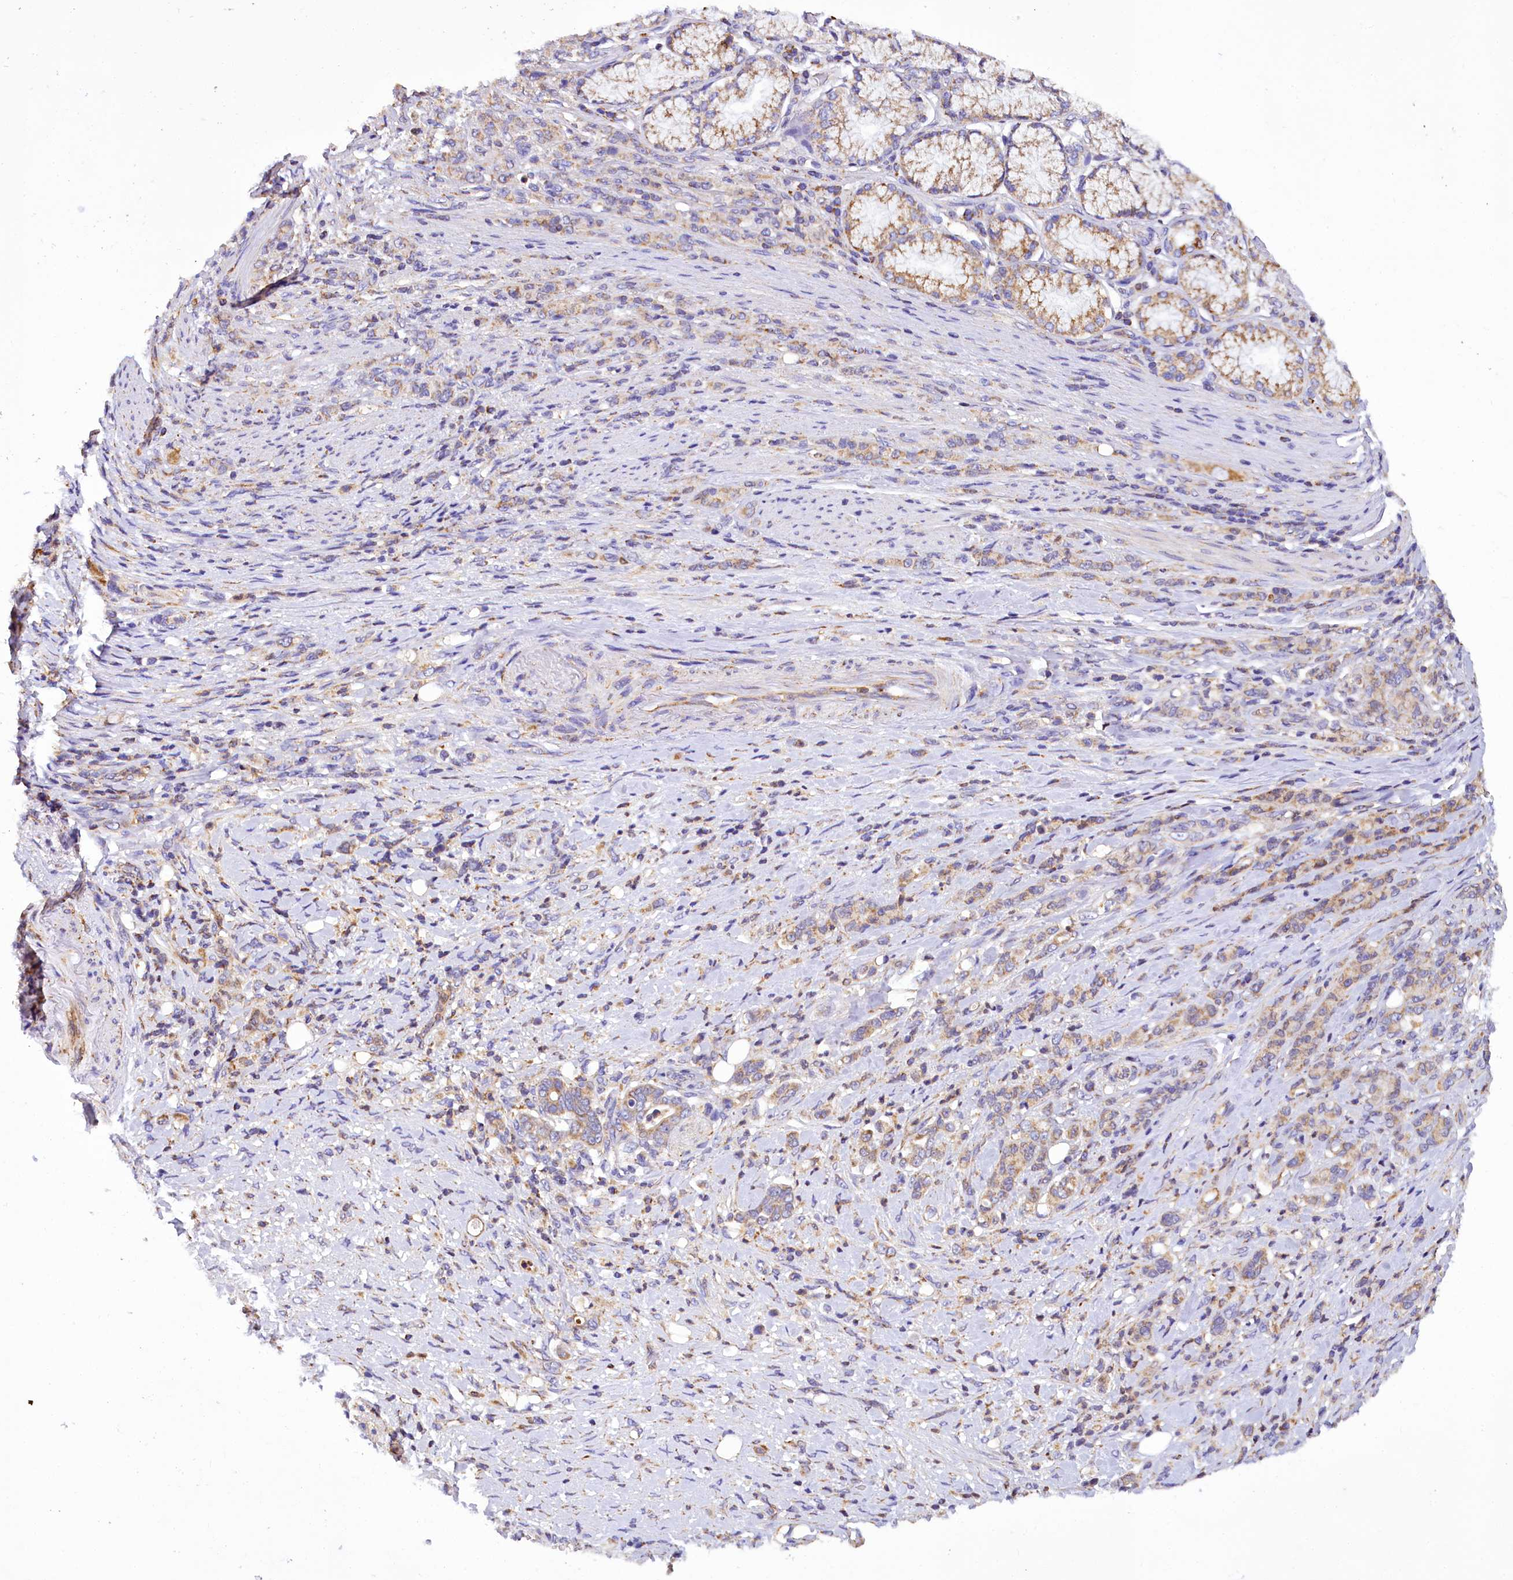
{"staining": {"intensity": "moderate", "quantity": ">75%", "location": "cytoplasmic/membranous"}, "tissue": "stomach cancer", "cell_type": "Tumor cells", "image_type": "cancer", "snomed": [{"axis": "morphology", "description": "Adenocarcinoma, NOS"}, {"axis": "topography", "description": "Stomach"}], "caption": "High-power microscopy captured an immunohistochemistry (IHC) photomicrograph of stomach adenocarcinoma, revealing moderate cytoplasmic/membranous positivity in about >75% of tumor cells. (DAB IHC with brightfield microscopy, high magnification).", "gene": "TASOR2", "patient": {"sex": "female", "age": 79}}